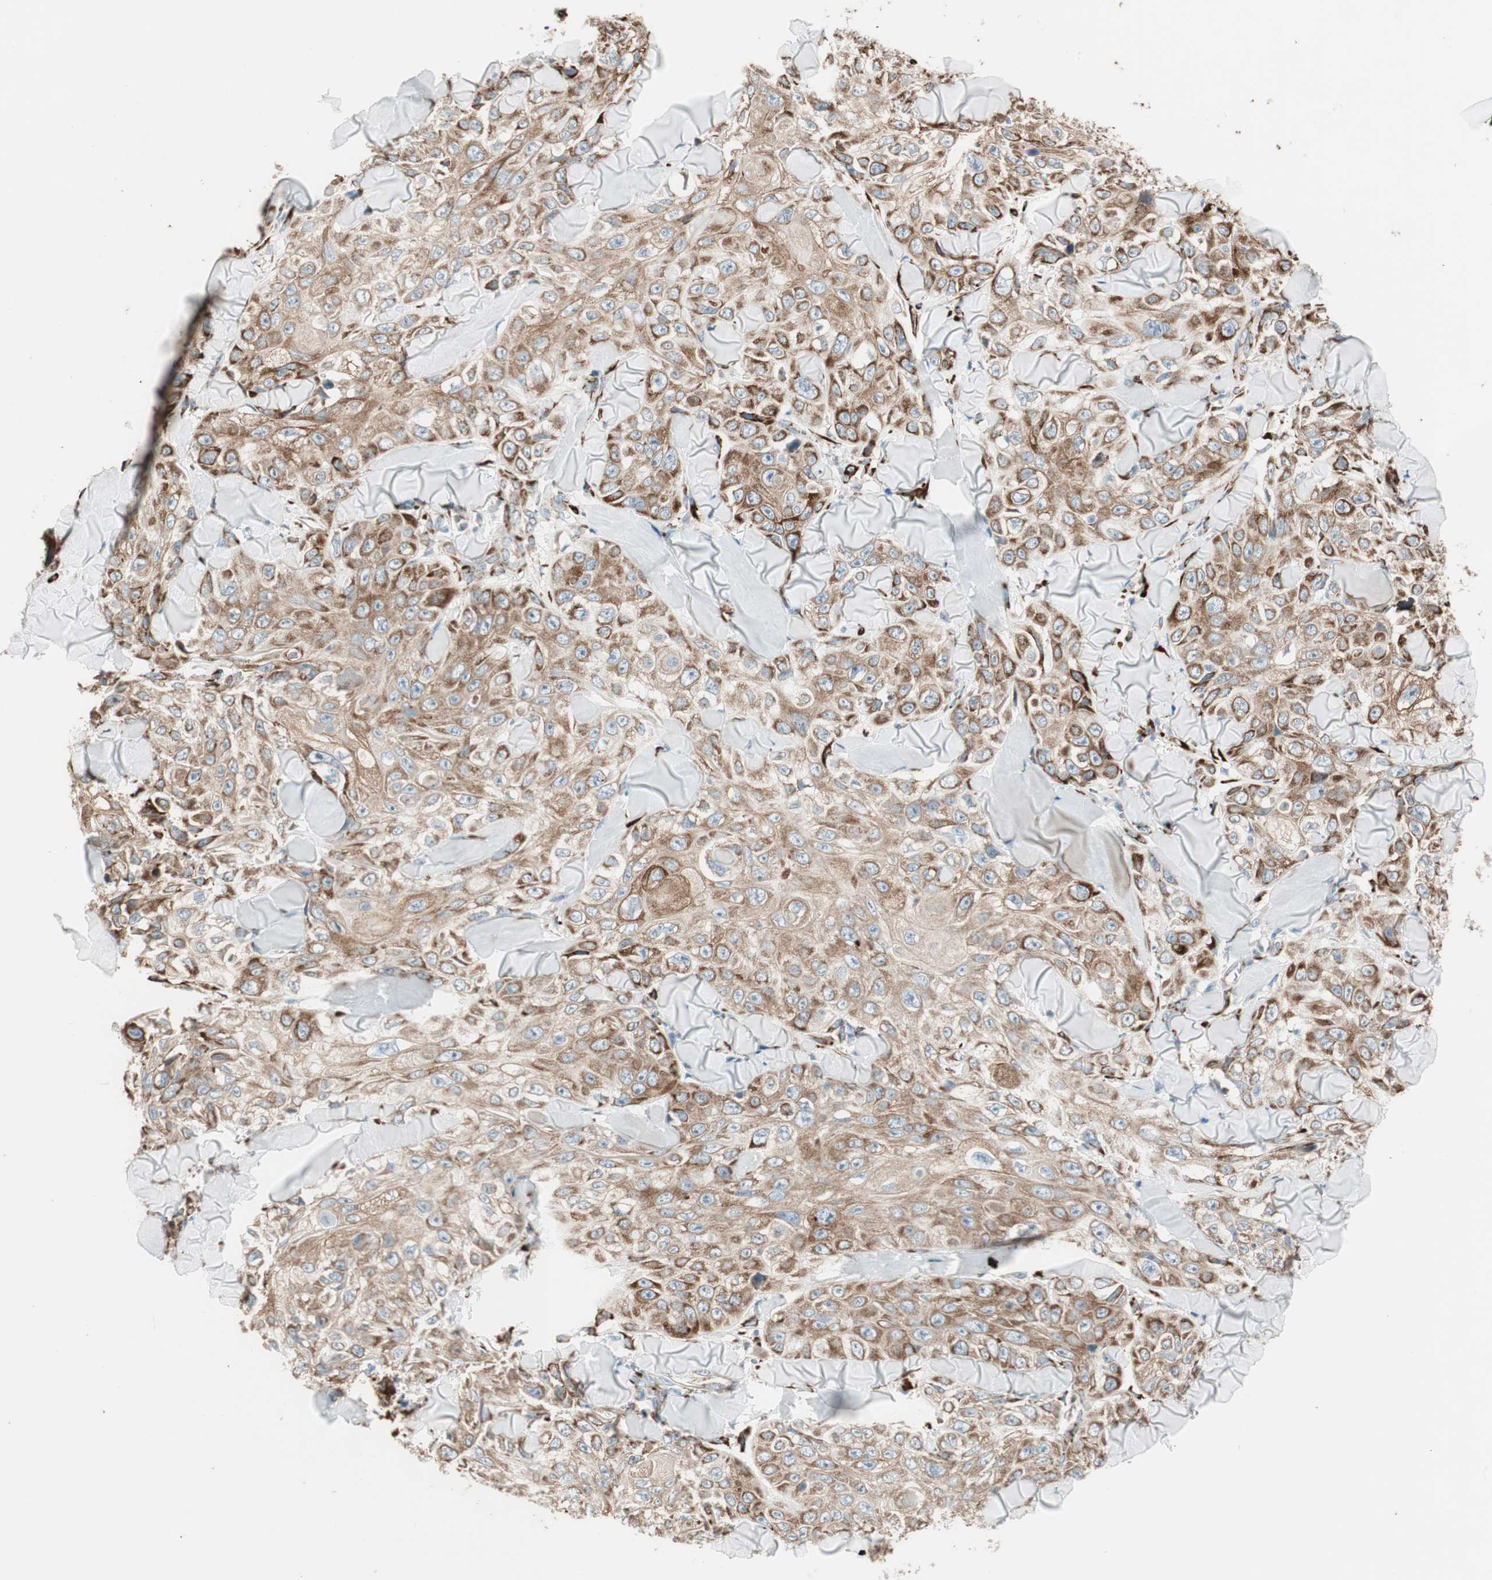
{"staining": {"intensity": "moderate", "quantity": ">75%", "location": "cytoplasmic/membranous"}, "tissue": "skin cancer", "cell_type": "Tumor cells", "image_type": "cancer", "snomed": [{"axis": "morphology", "description": "Squamous cell carcinoma, NOS"}, {"axis": "topography", "description": "Skin"}], "caption": "Skin cancer tissue demonstrates moderate cytoplasmic/membranous staining in about >75% of tumor cells, visualized by immunohistochemistry.", "gene": "P4HTM", "patient": {"sex": "male", "age": 86}}